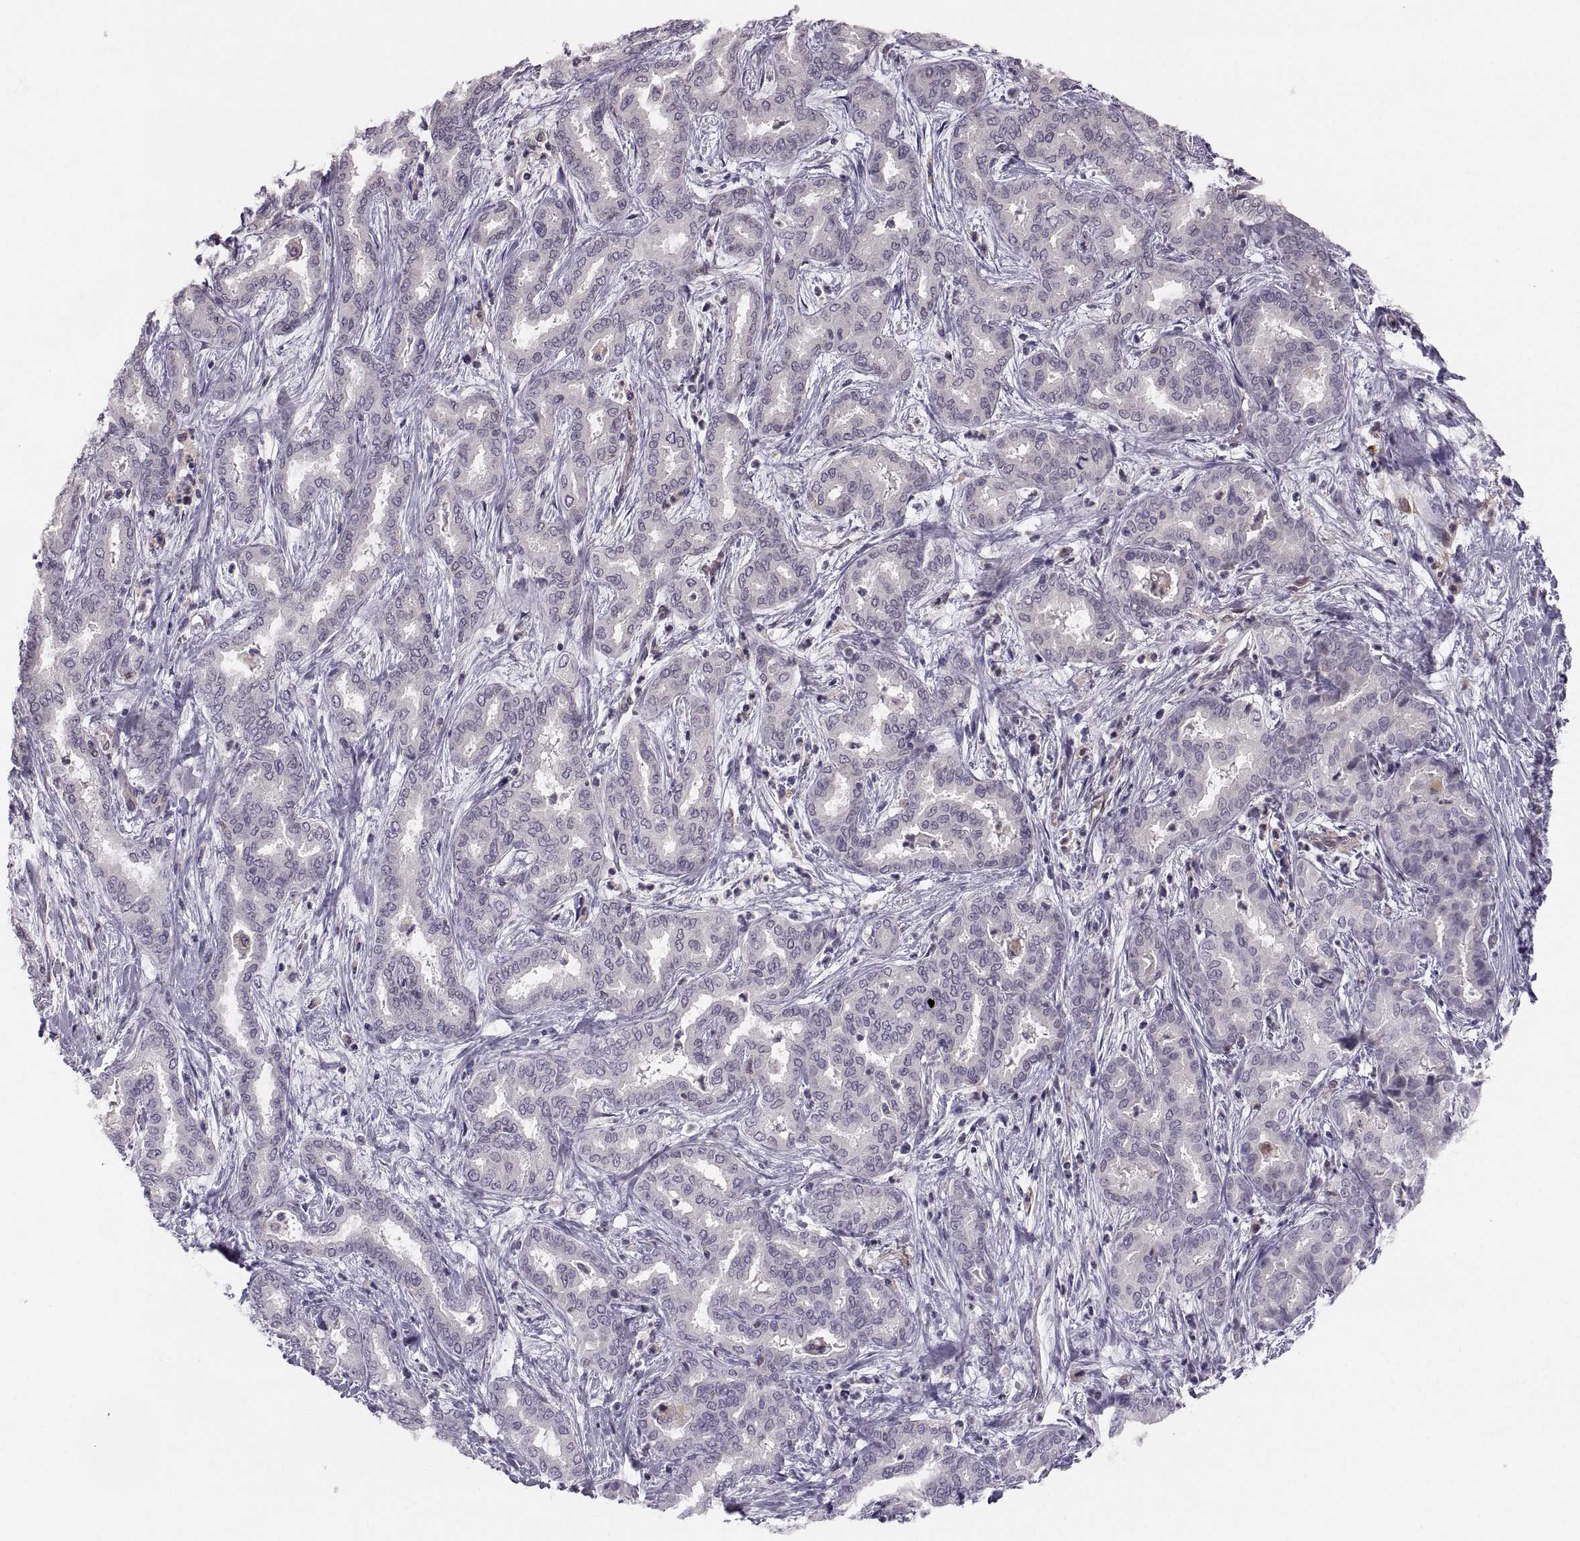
{"staining": {"intensity": "negative", "quantity": "none", "location": "none"}, "tissue": "liver cancer", "cell_type": "Tumor cells", "image_type": "cancer", "snomed": [{"axis": "morphology", "description": "Cholangiocarcinoma"}, {"axis": "topography", "description": "Liver"}], "caption": "This is an immunohistochemistry micrograph of human liver cholangiocarcinoma. There is no expression in tumor cells.", "gene": "PGM5", "patient": {"sex": "female", "age": 64}}